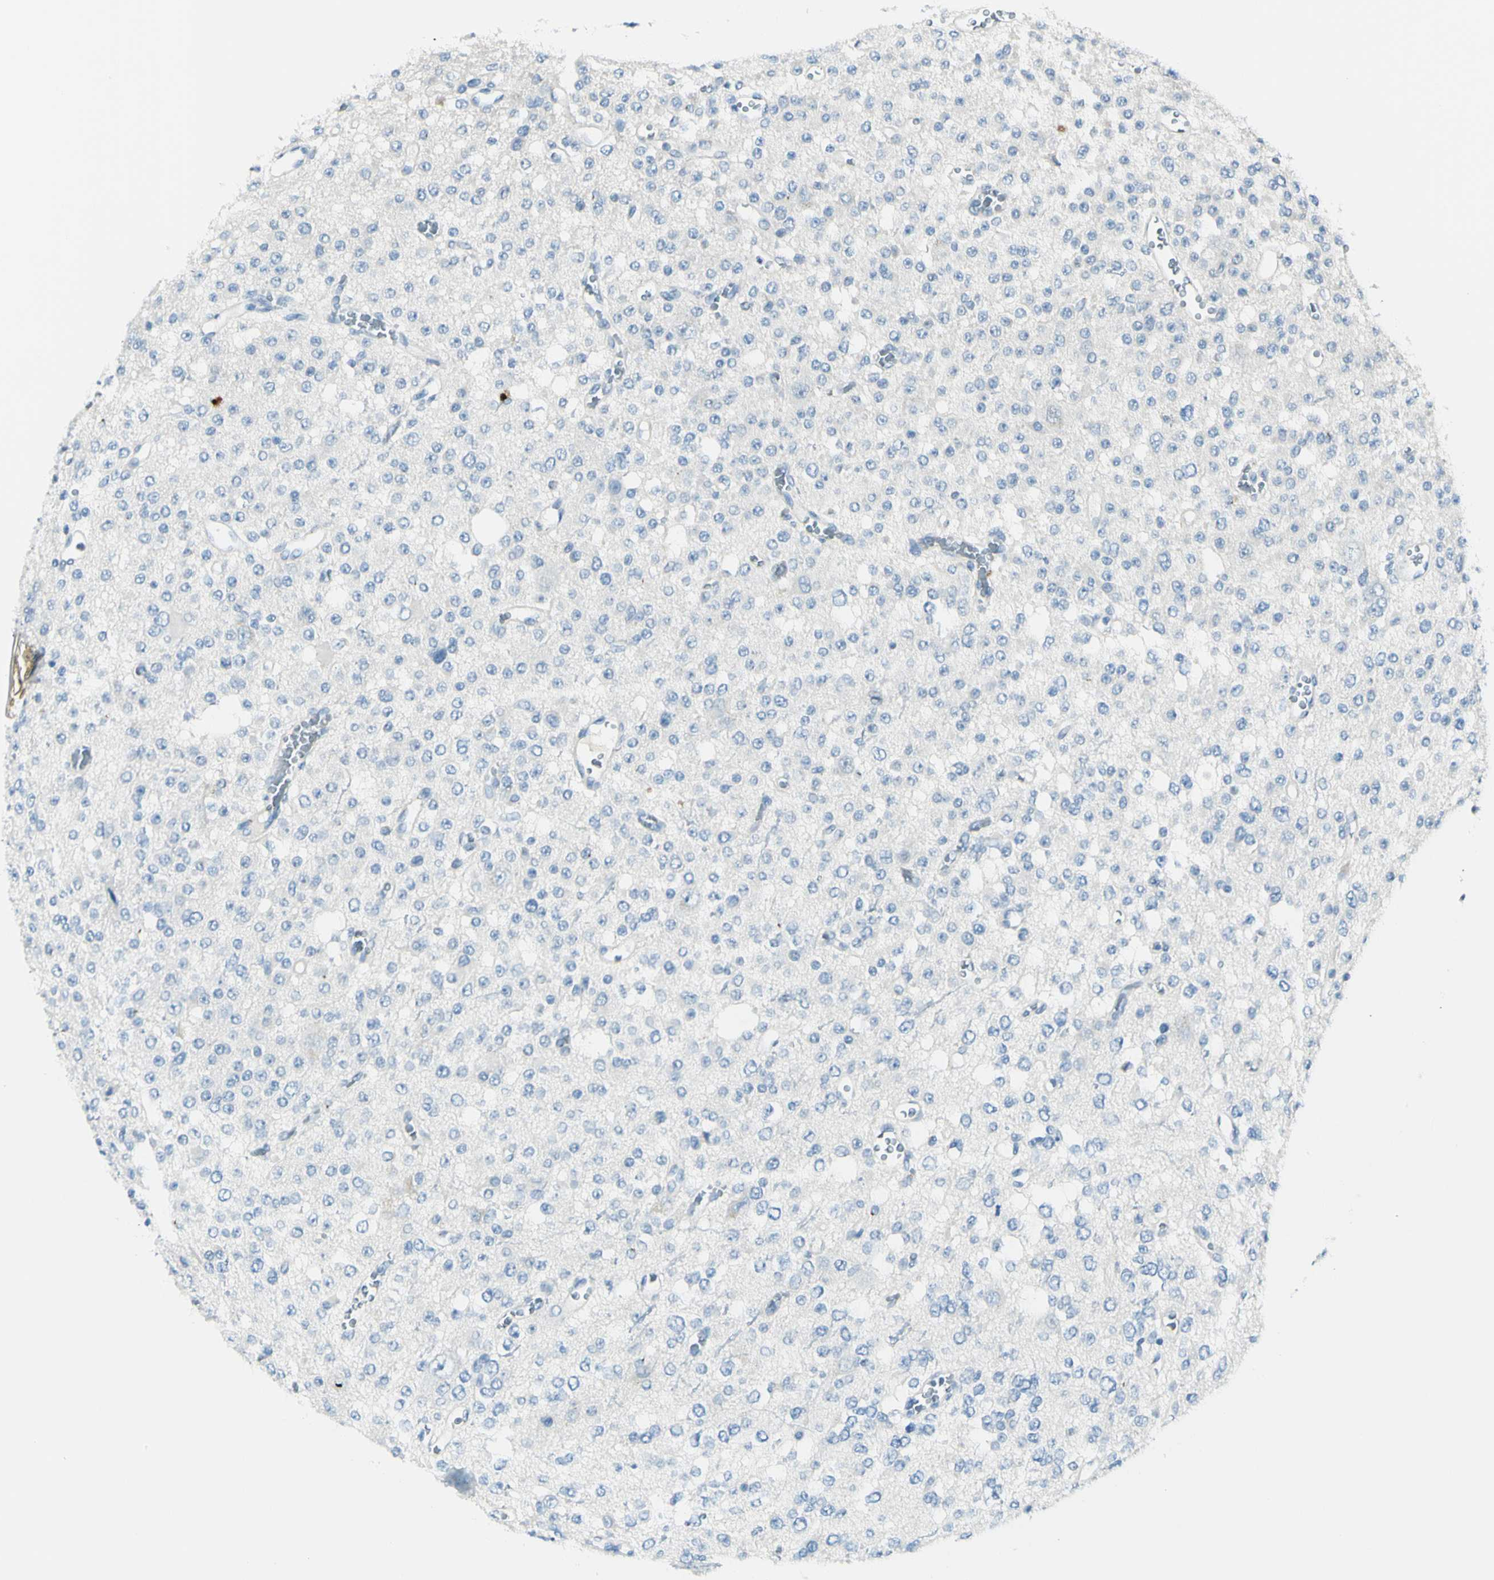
{"staining": {"intensity": "negative", "quantity": "none", "location": "none"}, "tissue": "glioma", "cell_type": "Tumor cells", "image_type": "cancer", "snomed": [{"axis": "morphology", "description": "Glioma, malignant, Low grade"}, {"axis": "topography", "description": "Brain"}], "caption": "Malignant low-grade glioma was stained to show a protein in brown. There is no significant expression in tumor cells. (Stains: DAB (3,3'-diaminobenzidine) immunohistochemistry (IHC) with hematoxylin counter stain, Microscopy: brightfield microscopy at high magnification).", "gene": "B4GALT1", "patient": {"sex": "male", "age": 38}}